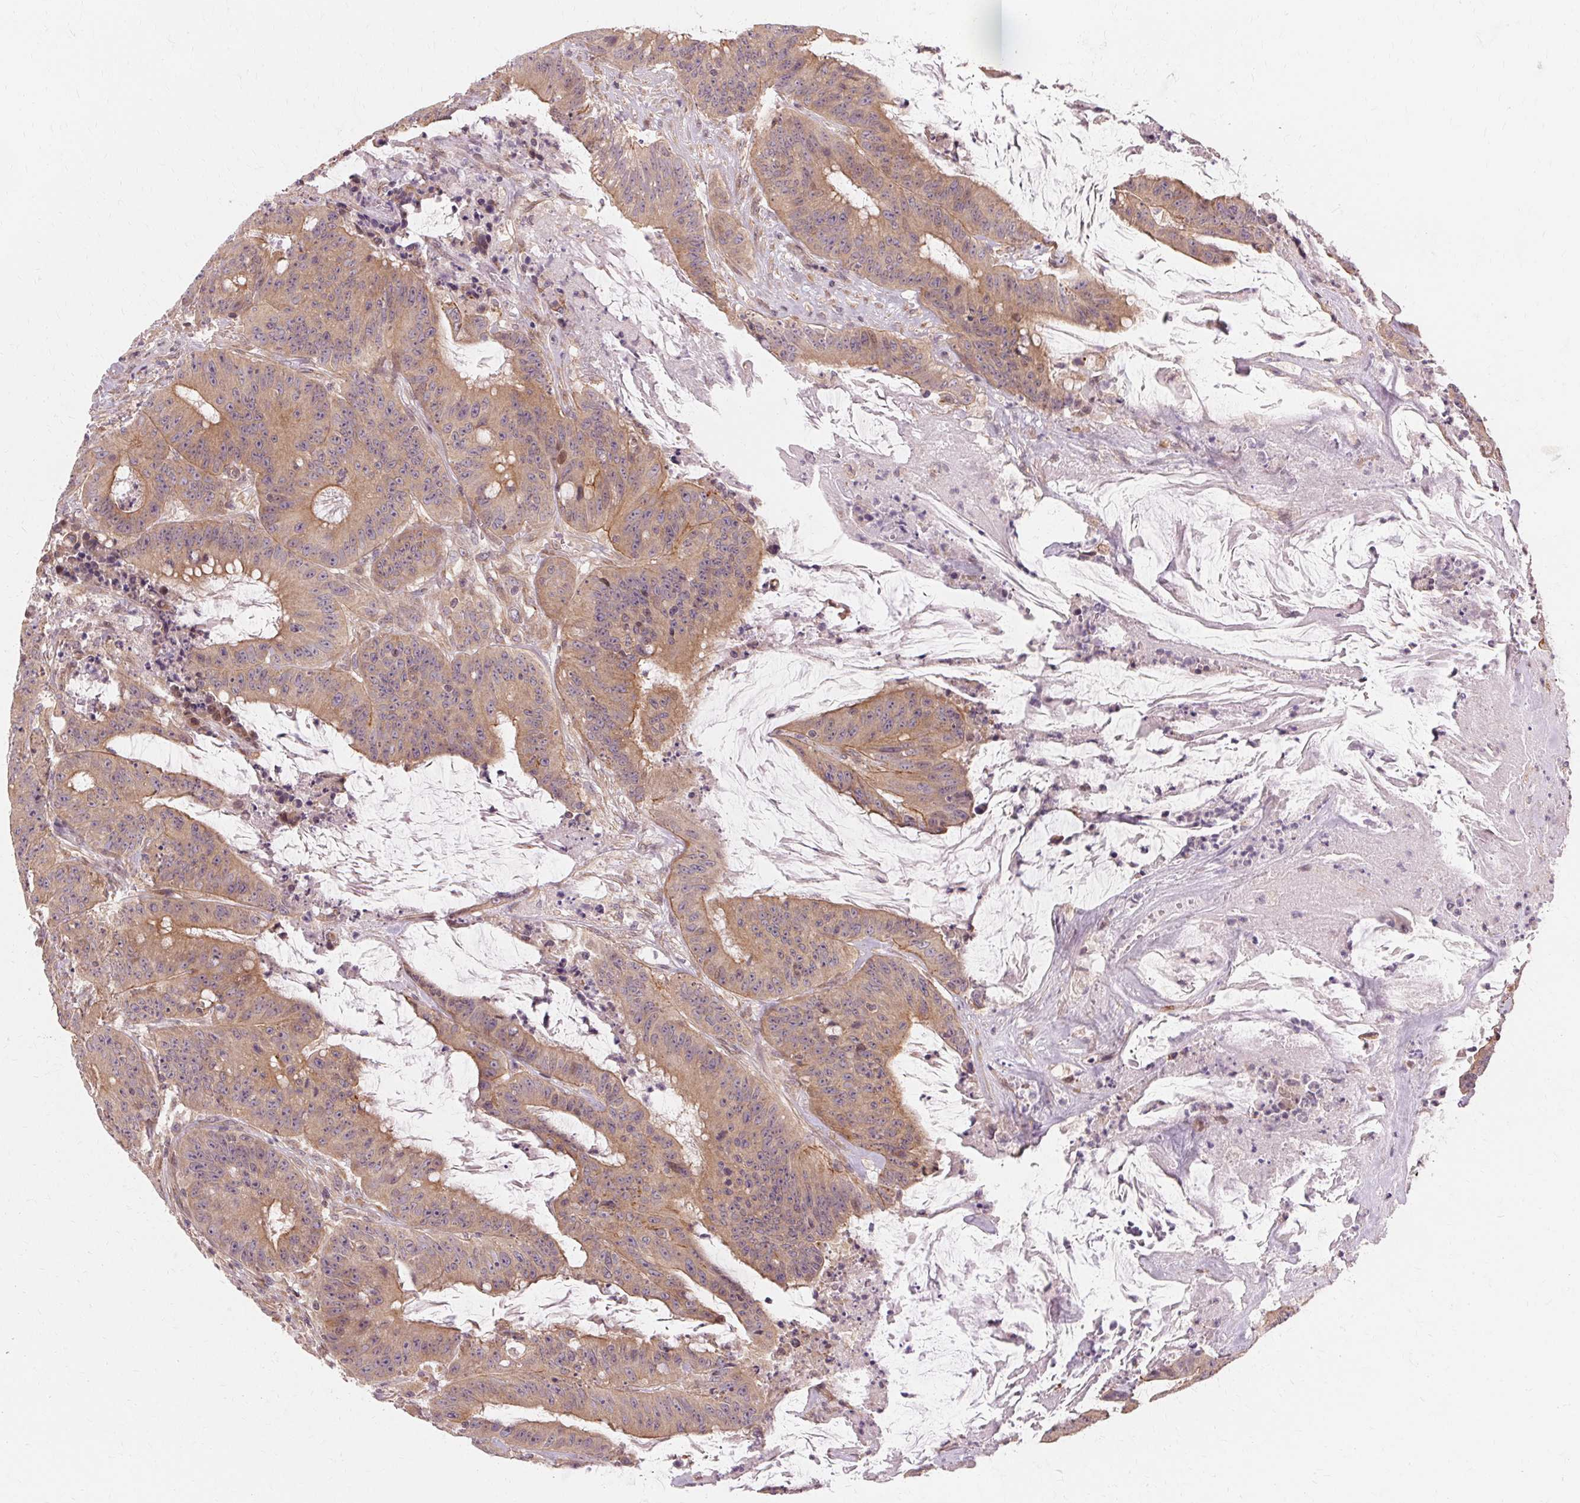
{"staining": {"intensity": "weak", "quantity": "25%-75%", "location": "cytoplasmic/membranous"}, "tissue": "colorectal cancer", "cell_type": "Tumor cells", "image_type": "cancer", "snomed": [{"axis": "morphology", "description": "Adenocarcinoma, NOS"}, {"axis": "topography", "description": "Colon"}], "caption": "Tumor cells show low levels of weak cytoplasmic/membranous staining in approximately 25%-75% of cells in colorectal cancer.", "gene": "USP8", "patient": {"sex": "male", "age": 33}}